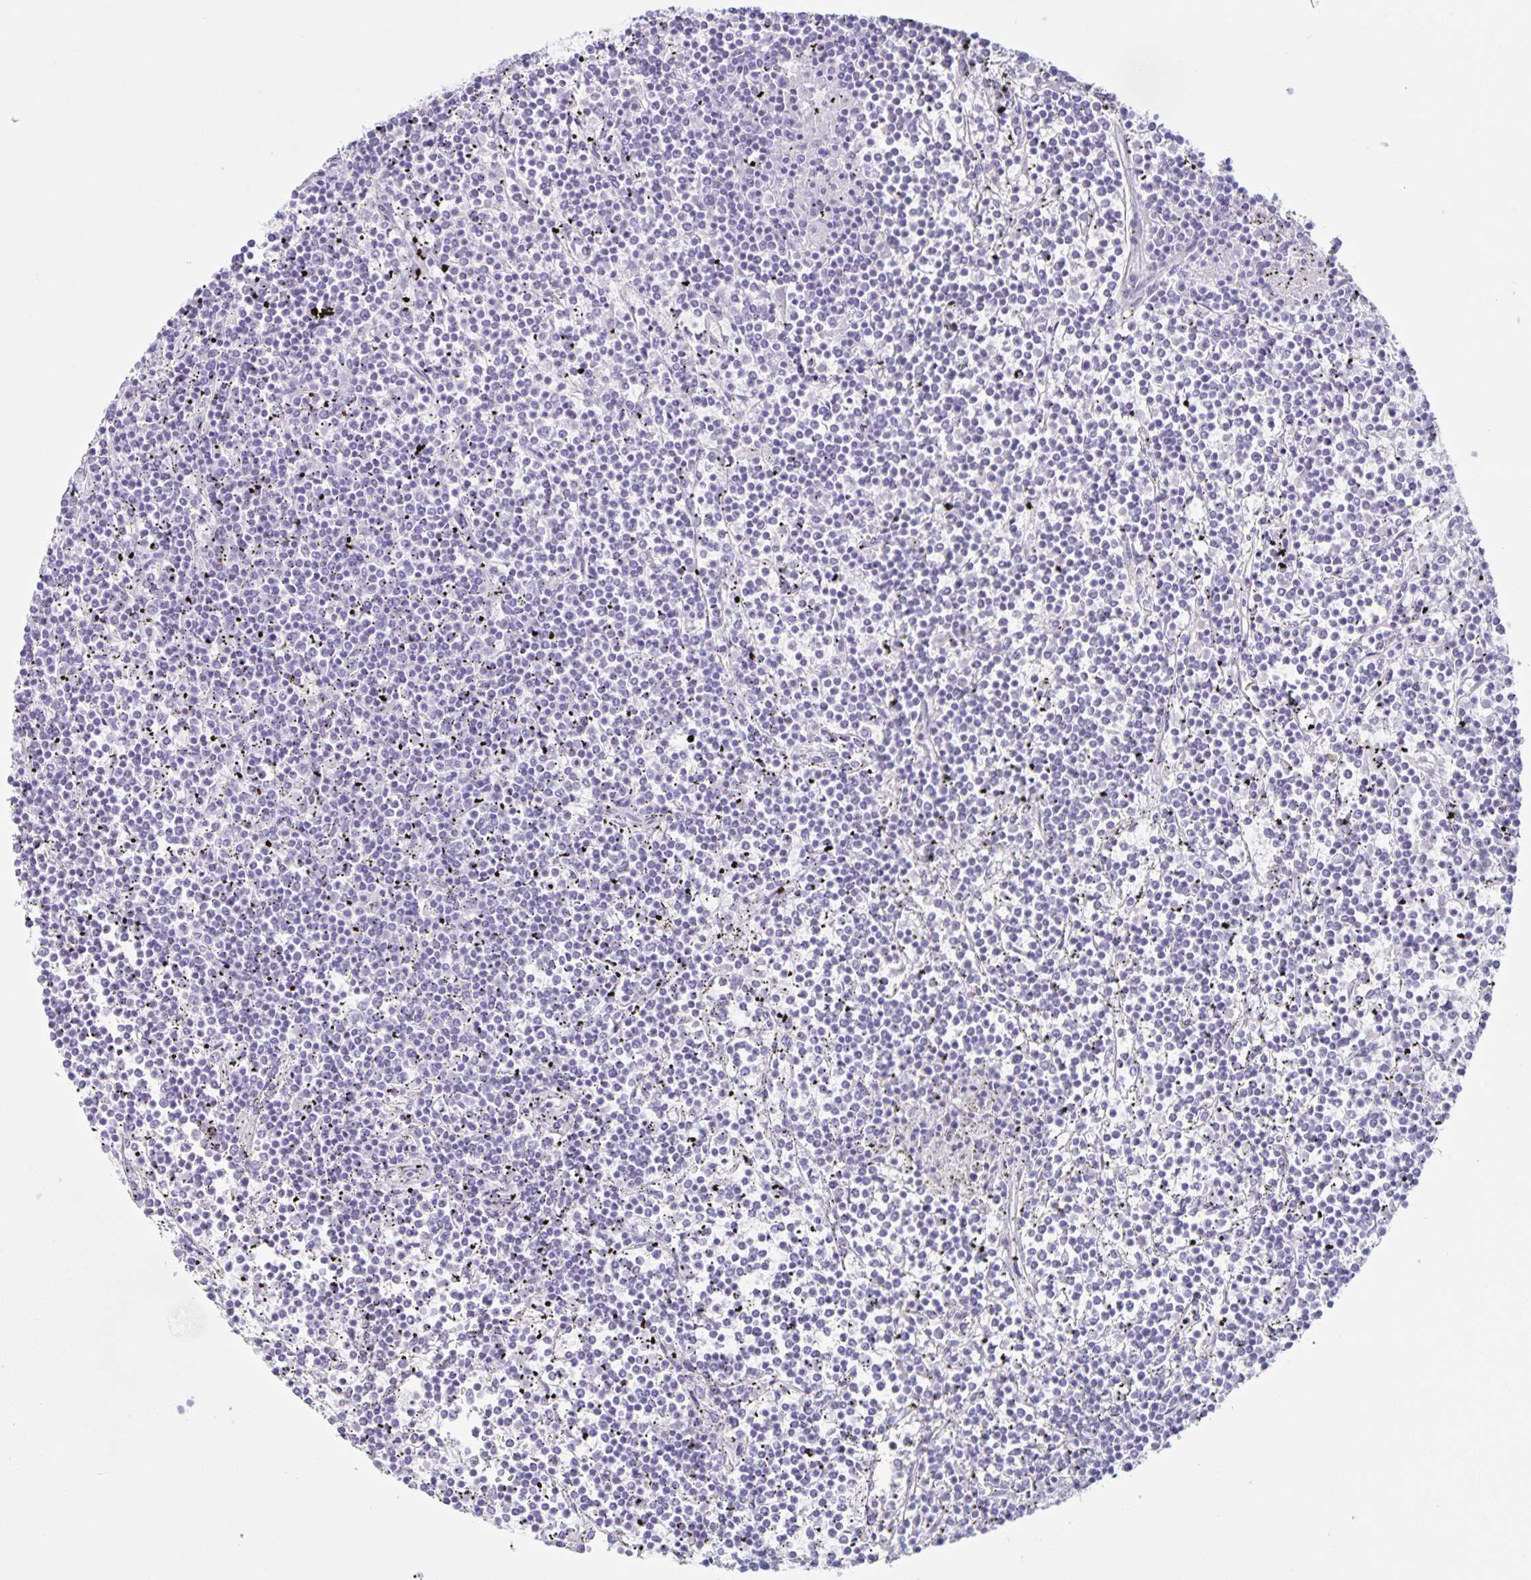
{"staining": {"intensity": "negative", "quantity": "none", "location": "none"}, "tissue": "lymphoma", "cell_type": "Tumor cells", "image_type": "cancer", "snomed": [{"axis": "morphology", "description": "Malignant lymphoma, non-Hodgkin's type, Low grade"}, {"axis": "topography", "description": "Spleen"}], "caption": "The IHC histopathology image has no significant positivity in tumor cells of malignant lymphoma, non-Hodgkin's type (low-grade) tissue.", "gene": "C12orf56", "patient": {"sex": "female", "age": 19}}